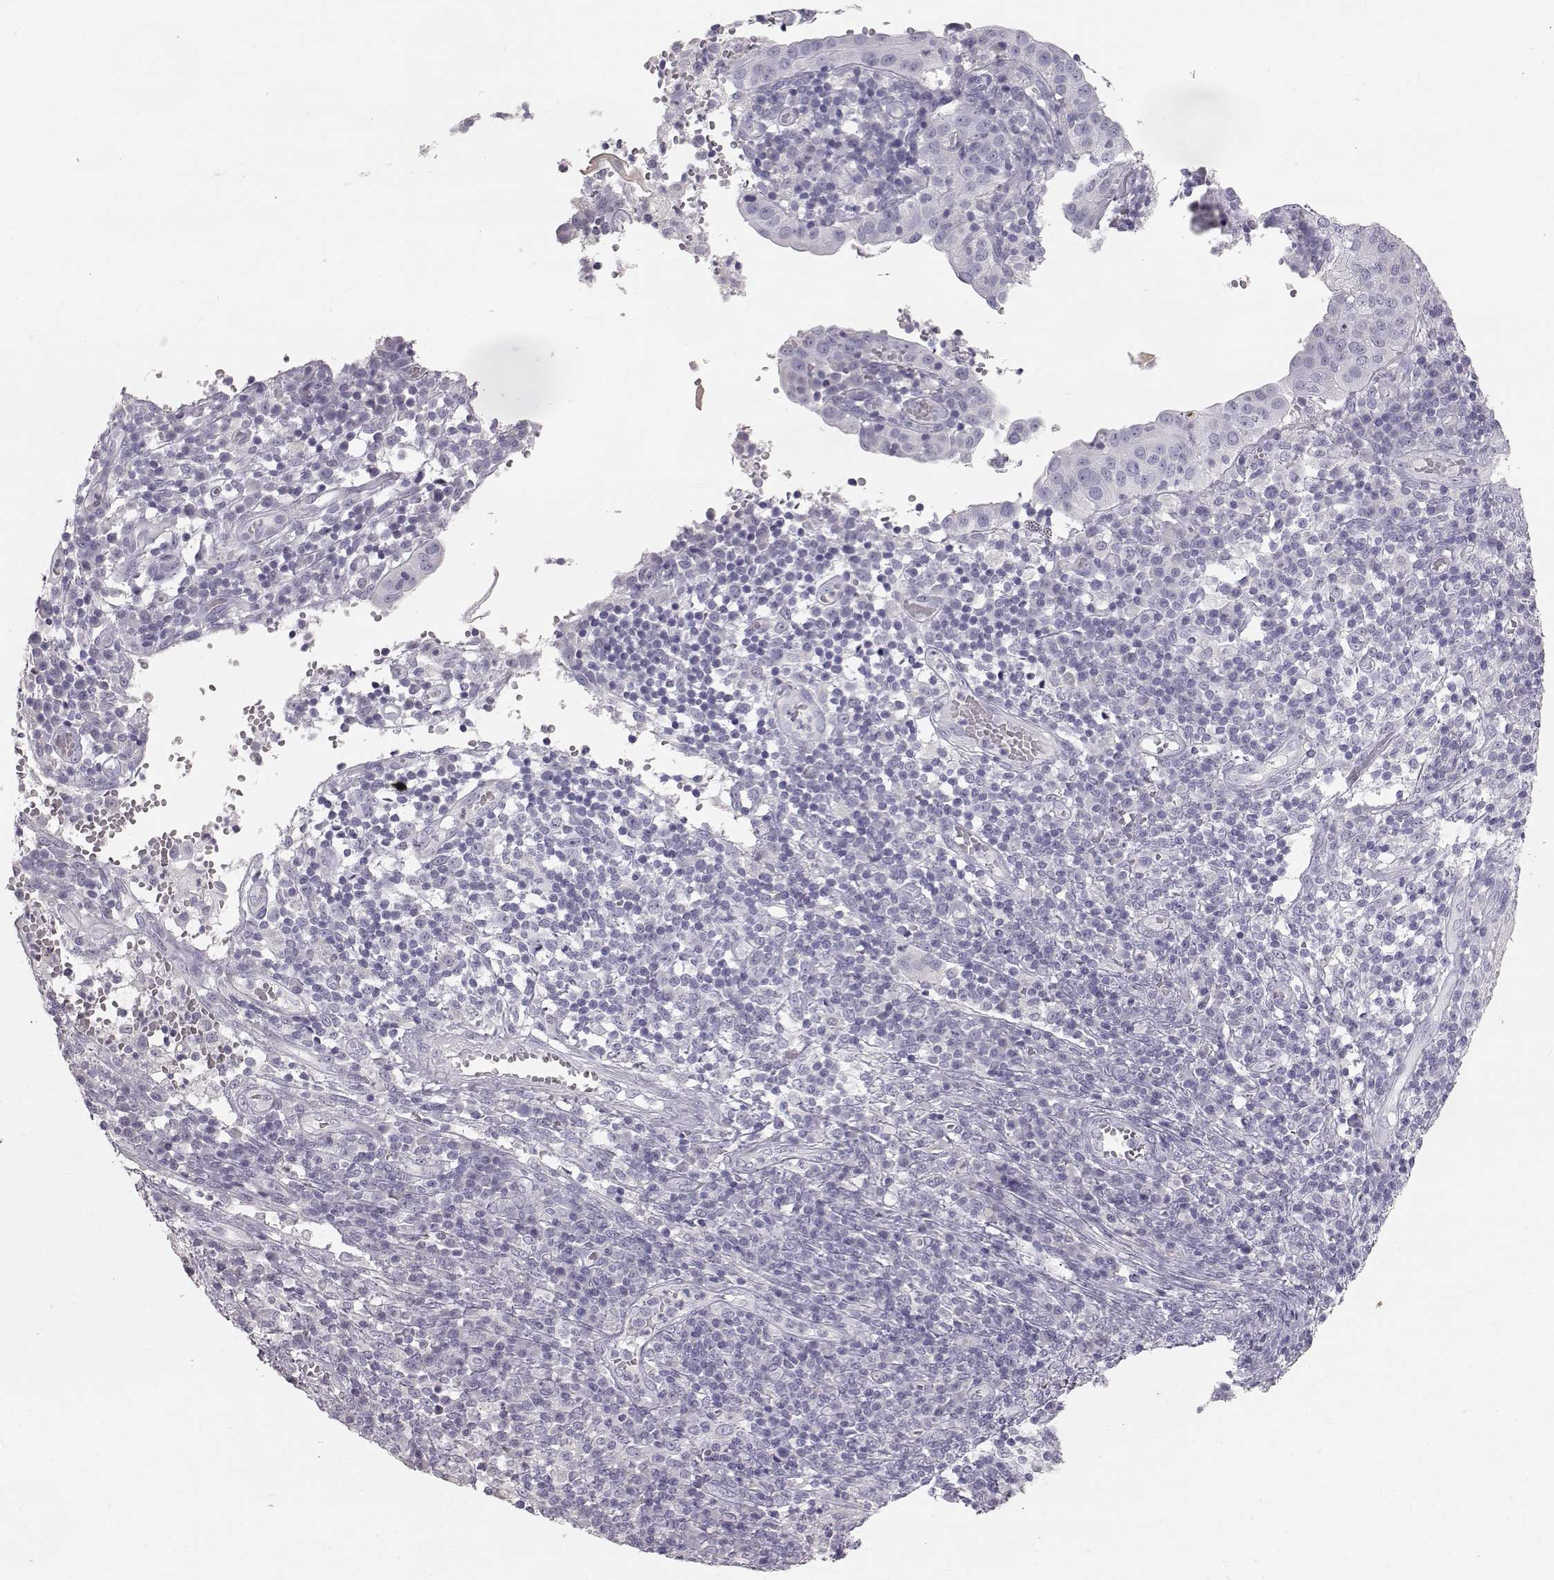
{"staining": {"intensity": "negative", "quantity": "none", "location": "none"}, "tissue": "cervical cancer", "cell_type": "Tumor cells", "image_type": "cancer", "snomed": [{"axis": "morphology", "description": "Squamous cell carcinoma, NOS"}, {"axis": "topography", "description": "Cervix"}], "caption": "The immunohistochemistry (IHC) histopathology image has no significant staining in tumor cells of cervical cancer tissue.", "gene": "KRT33A", "patient": {"sex": "female", "age": 39}}